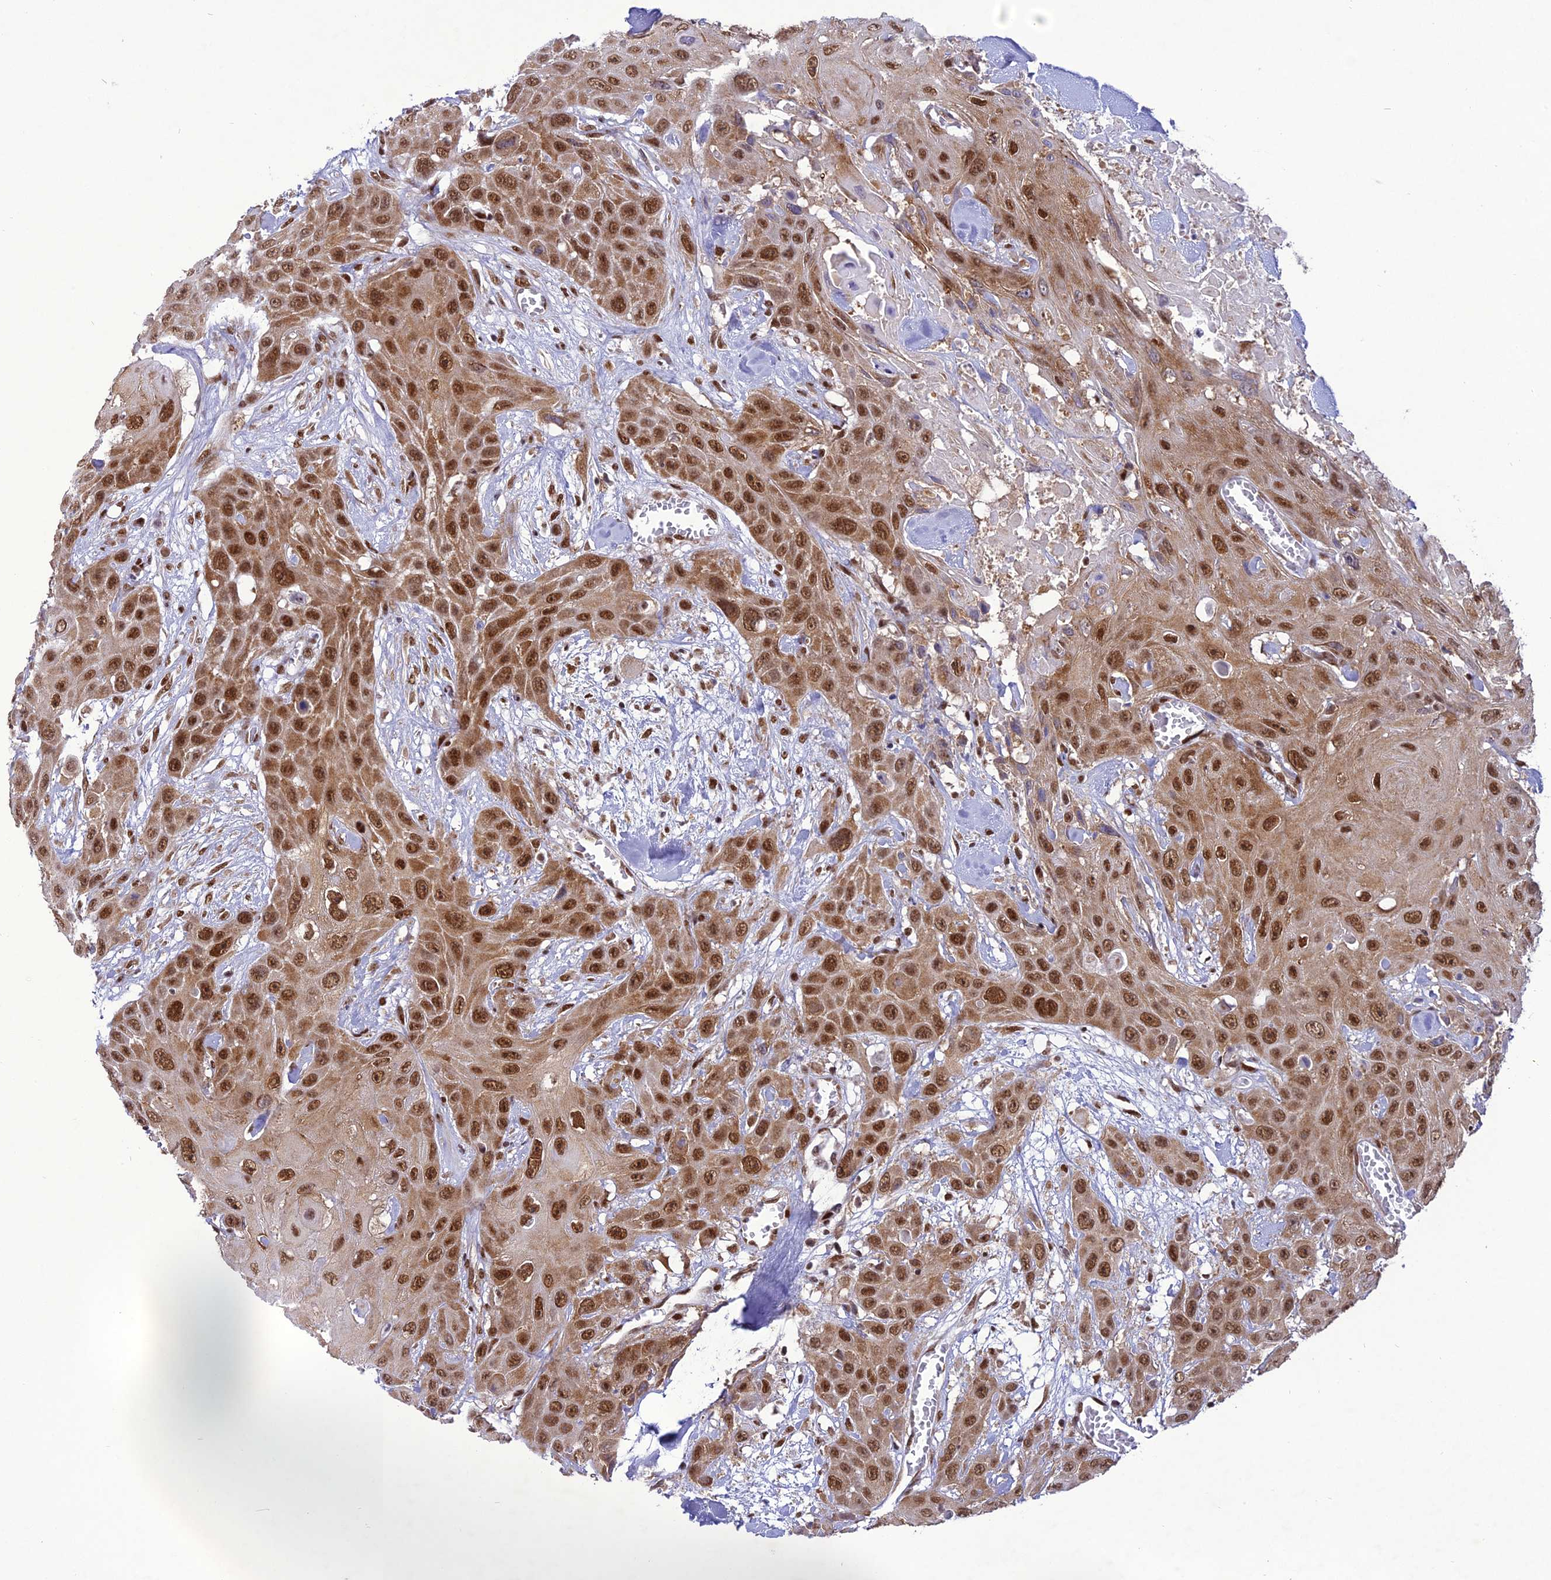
{"staining": {"intensity": "moderate", "quantity": ">75%", "location": "nuclear"}, "tissue": "head and neck cancer", "cell_type": "Tumor cells", "image_type": "cancer", "snomed": [{"axis": "morphology", "description": "Squamous cell carcinoma, NOS"}, {"axis": "topography", "description": "Head-Neck"}], "caption": "Immunohistochemistry (IHC) (DAB) staining of human squamous cell carcinoma (head and neck) displays moderate nuclear protein positivity in approximately >75% of tumor cells.", "gene": "DDX1", "patient": {"sex": "male", "age": 81}}